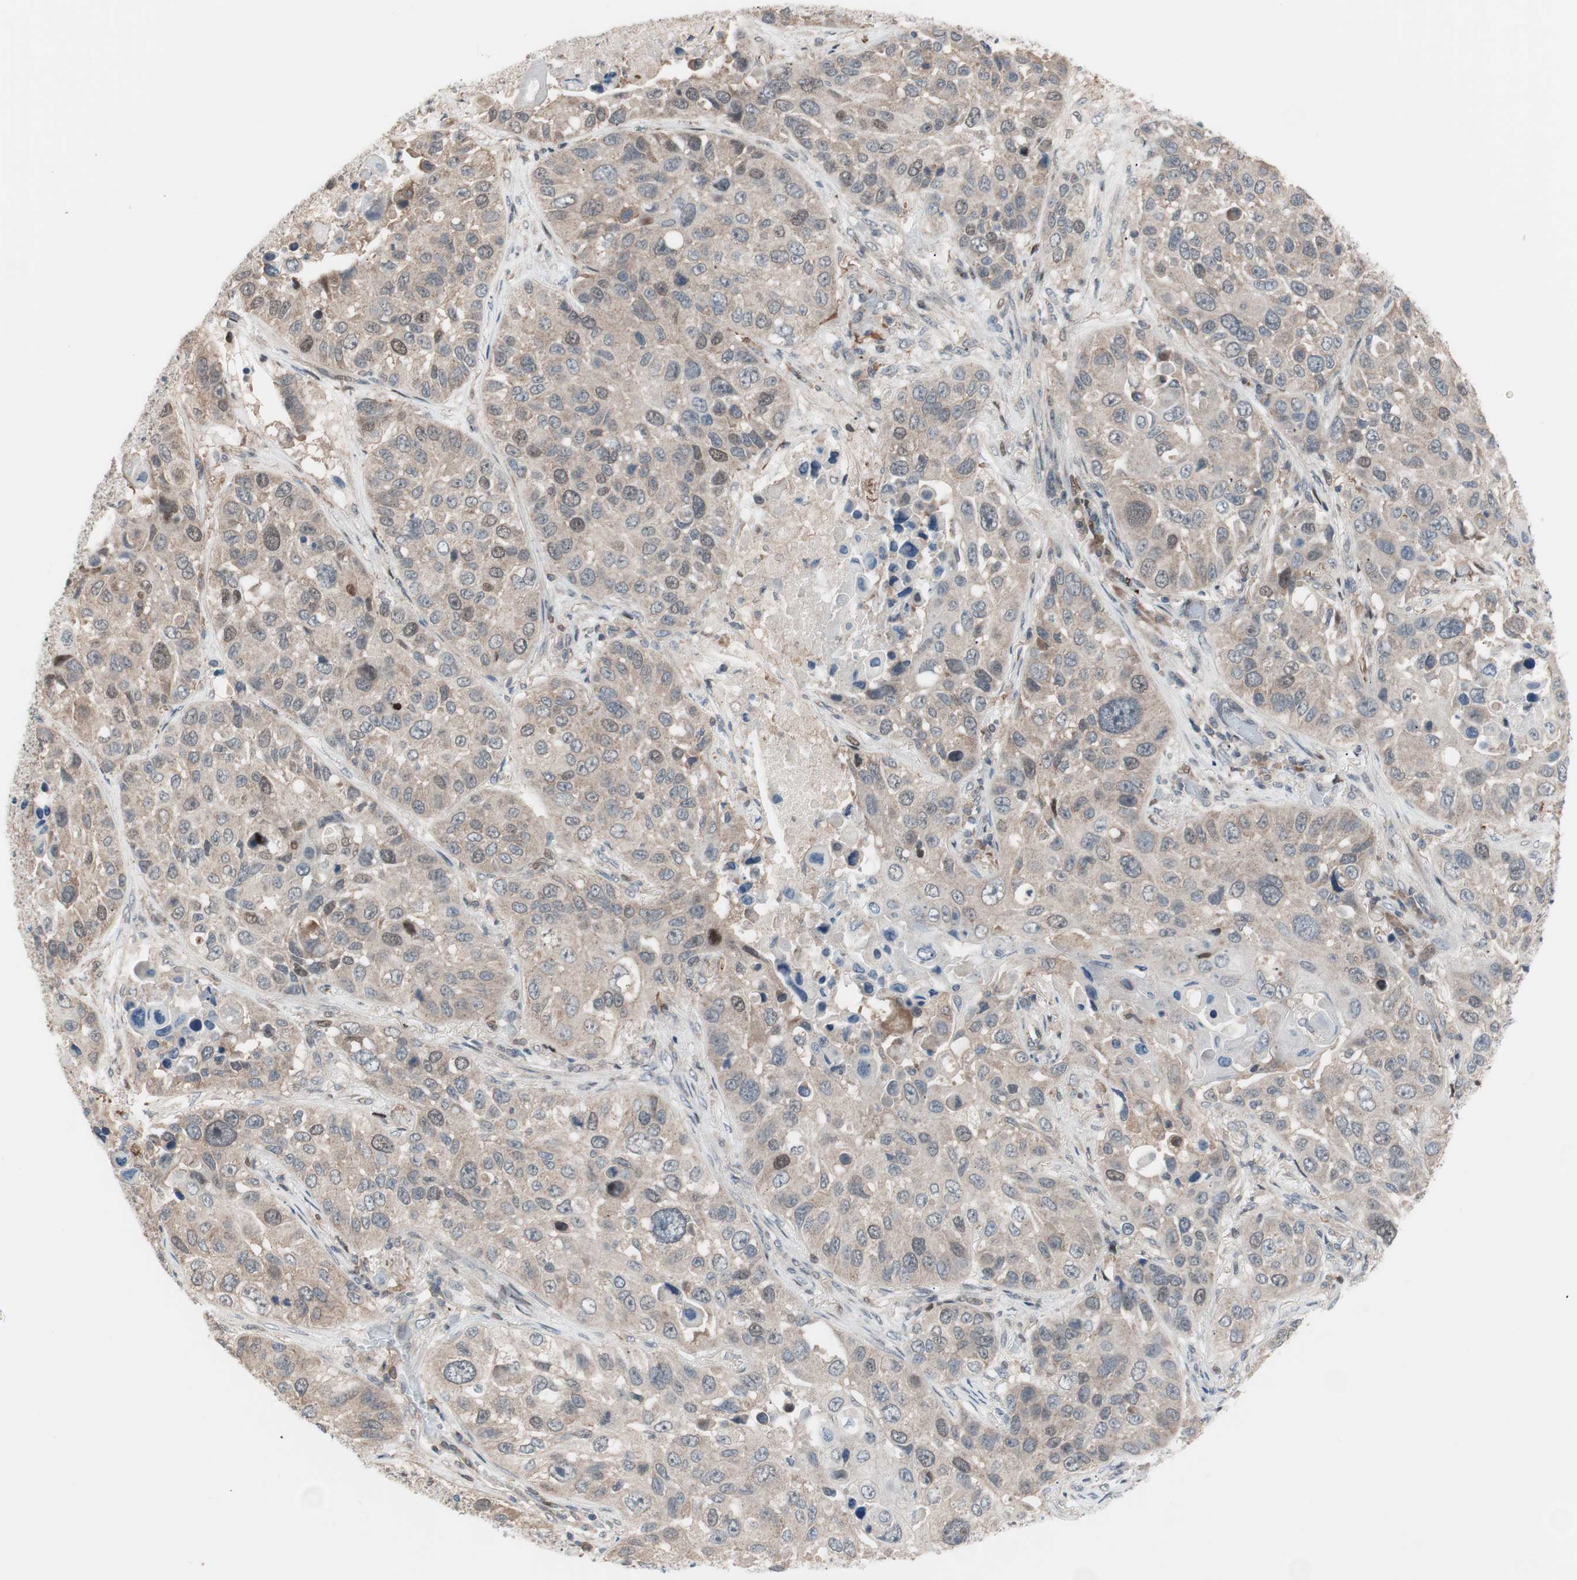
{"staining": {"intensity": "weak", "quantity": ">75%", "location": "cytoplasmic/membranous"}, "tissue": "lung cancer", "cell_type": "Tumor cells", "image_type": "cancer", "snomed": [{"axis": "morphology", "description": "Squamous cell carcinoma, NOS"}, {"axis": "topography", "description": "Lung"}], "caption": "An image showing weak cytoplasmic/membranous staining in about >75% of tumor cells in lung cancer, as visualized by brown immunohistochemical staining.", "gene": "POLH", "patient": {"sex": "male", "age": 57}}